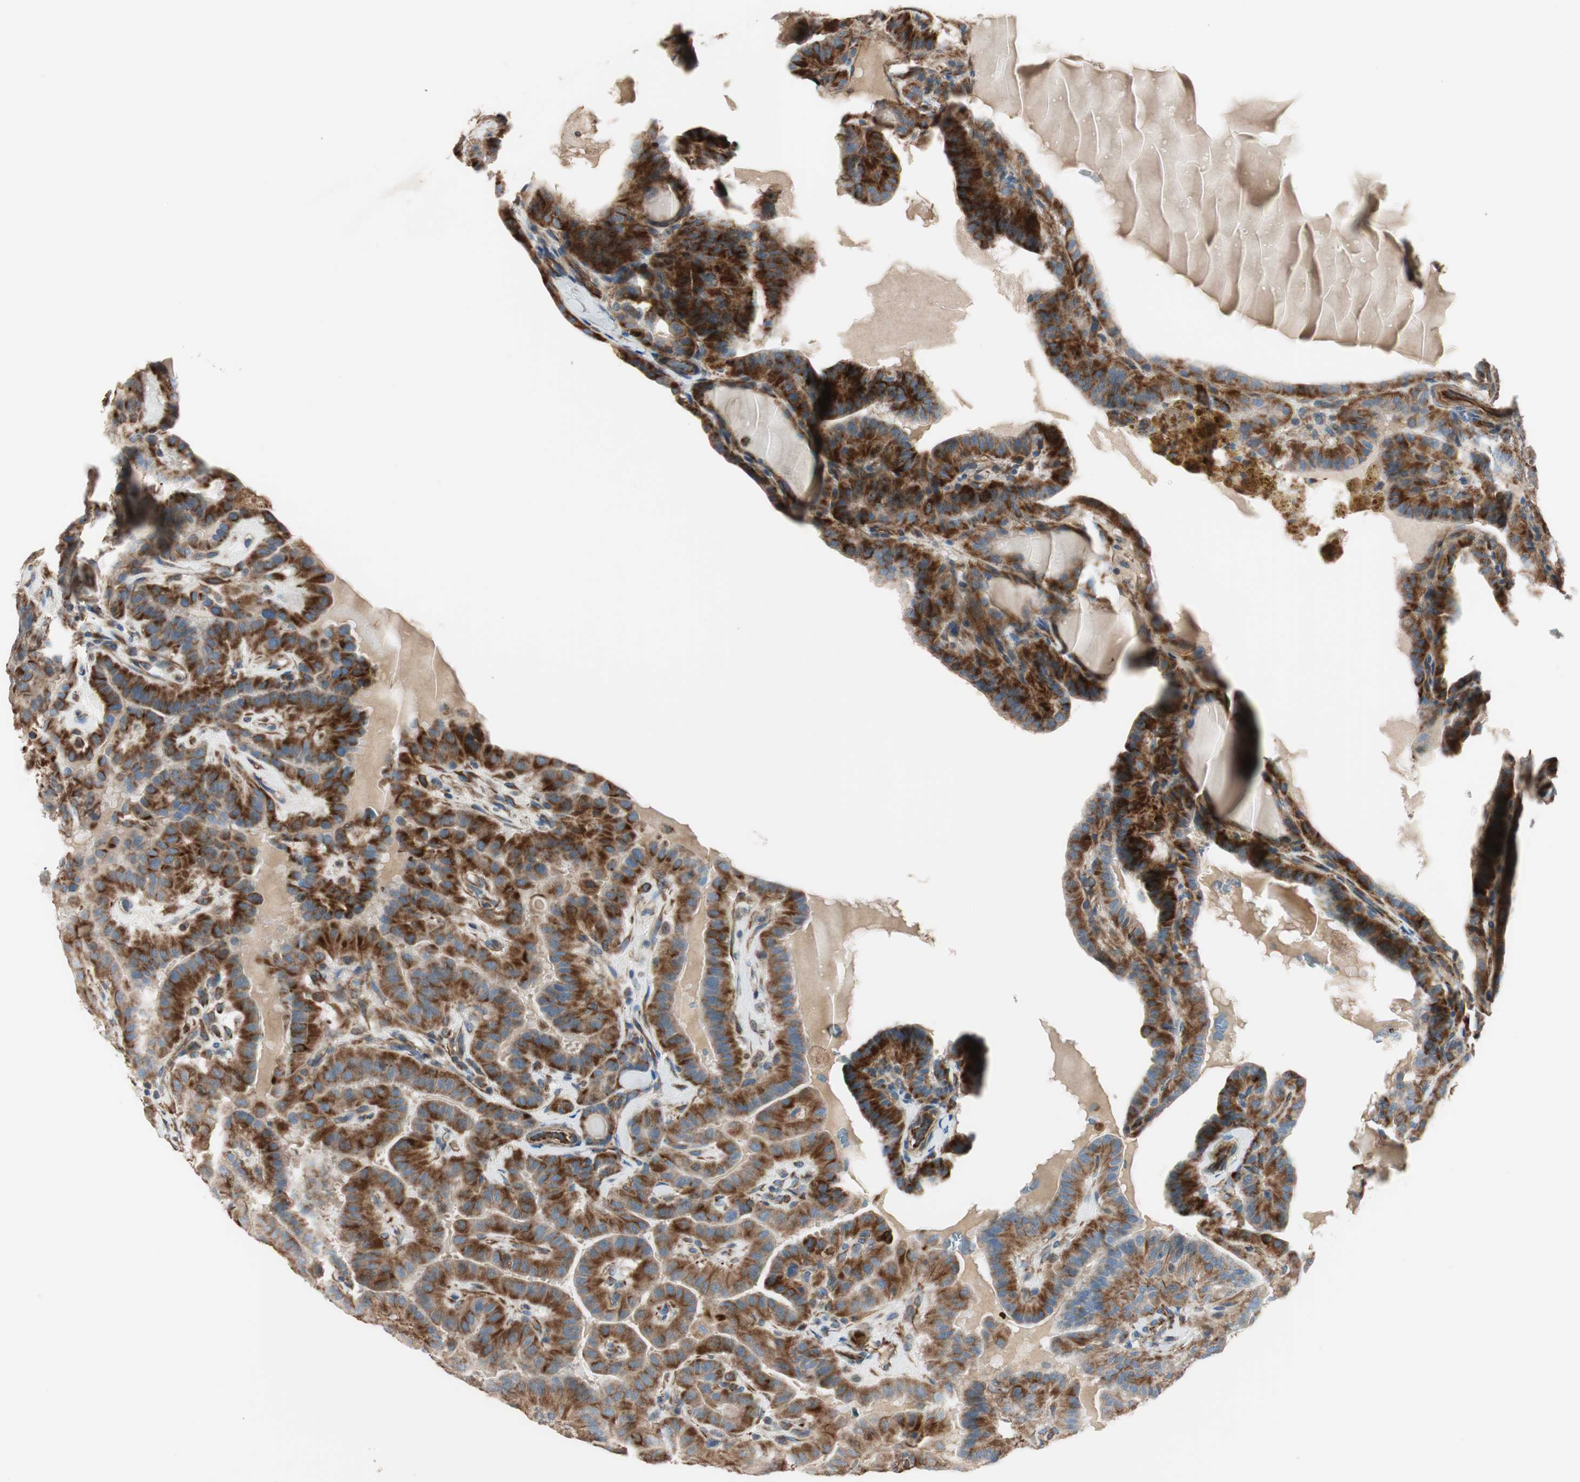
{"staining": {"intensity": "moderate", "quantity": ">75%", "location": "cytoplasmic/membranous"}, "tissue": "thyroid cancer", "cell_type": "Tumor cells", "image_type": "cancer", "snomed": [{"axis": "morphology", "description": "Papillary adenocarcinoma, NOS"}, {"axis": "topography", "description": "Thyroid gland"}], "caption": "A brown stain shows moderate cytoplasmic/membranous positivity of a protein in thyroid cancer tumor cells.", "gene": "SRCIN1", "patient": {"sex": "male", "age": 77}}